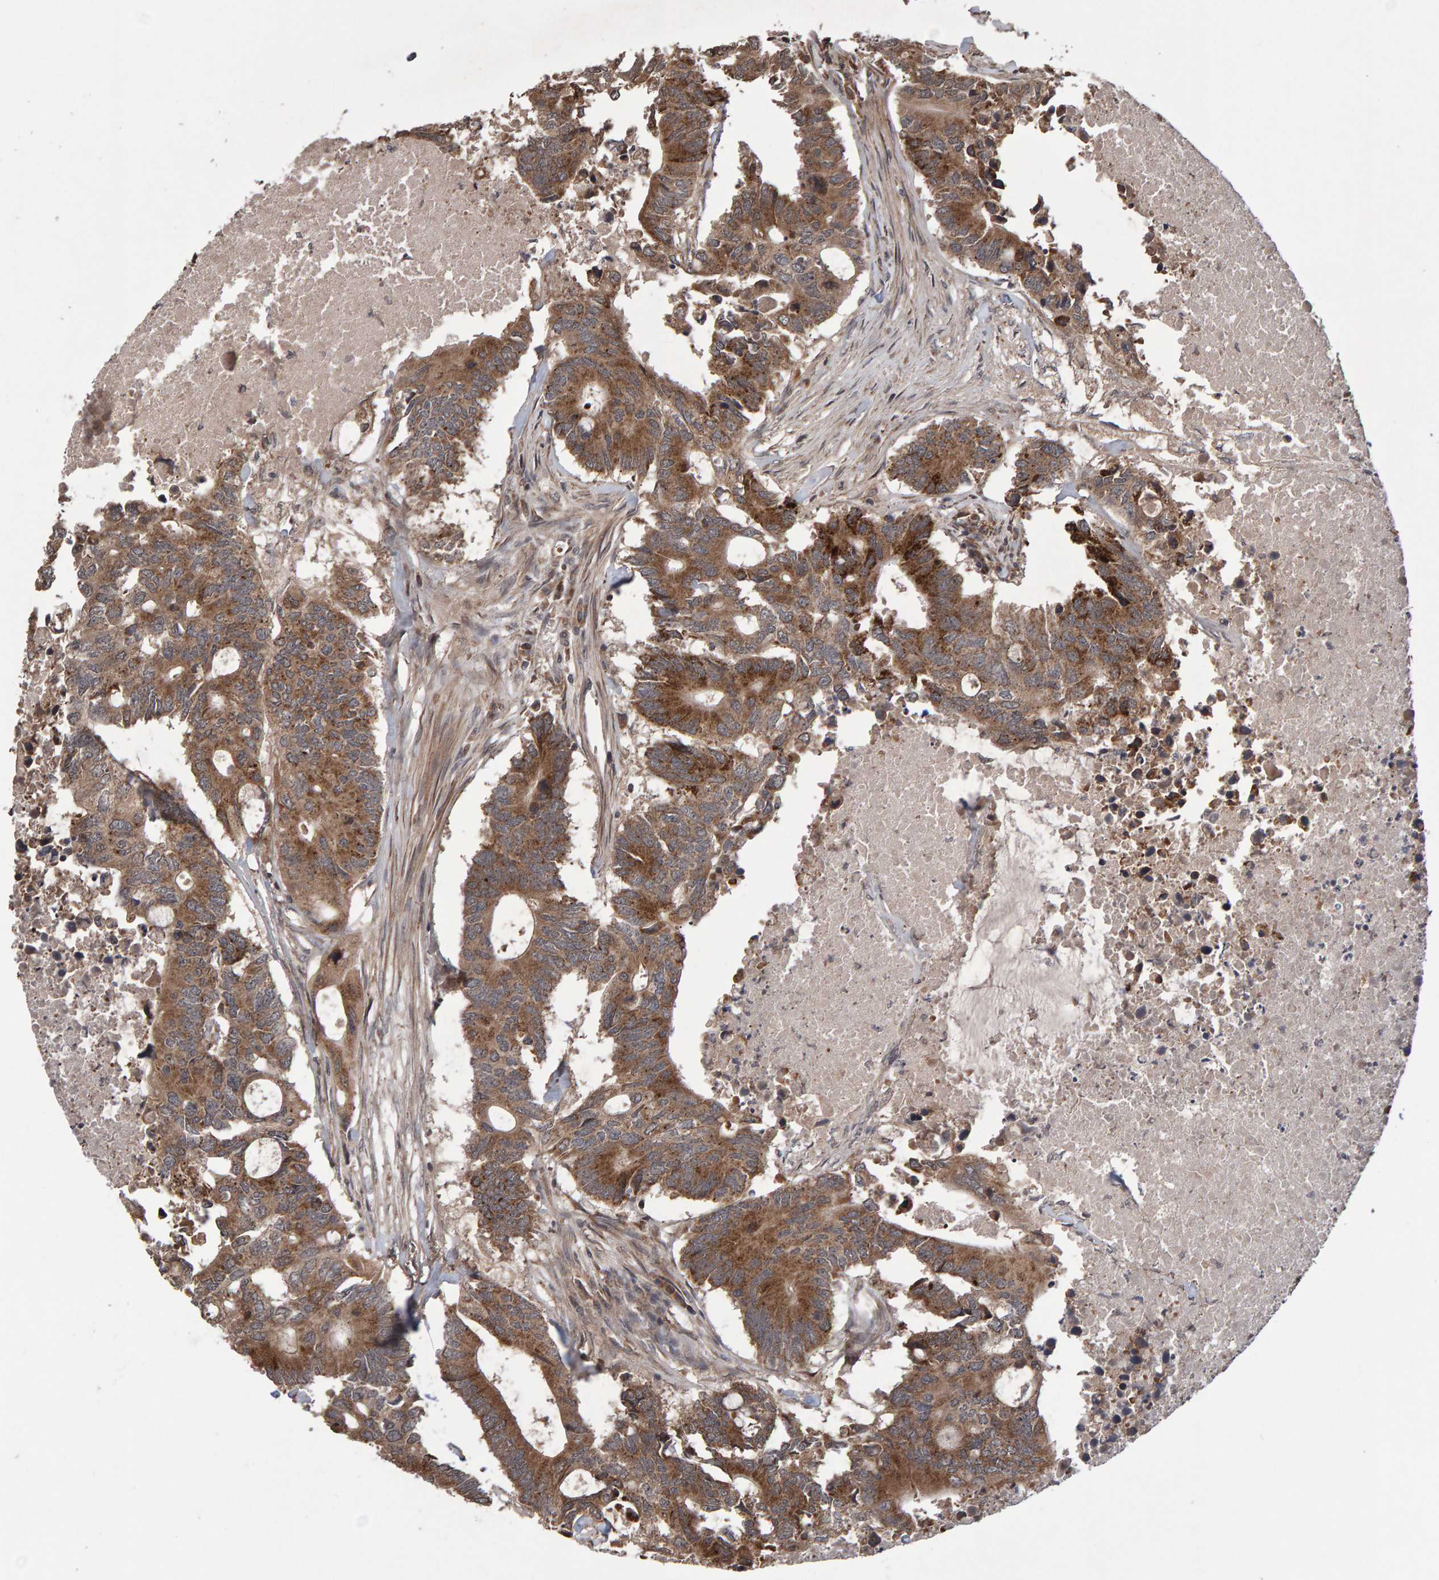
{"staining": {"intensity": "moderate", "quantity": ">75%", "location": "cytoplasmic/membranous"}, "tissue": "colorectal cancer", "cell_type": "Tumor cells", "image_type": "cancer", "snomed": [{"axis": "morphology", "description": "Adenocarcinoma, NOS"}, {"axis": "topography", "description": "Colon"}], "caption": "This histopathology image exhibits immunohistochemistry staining of human colorectal cancer (adenocarcinoma), with medium moderate cytoplasmic/membranous staining in approximately >75% of tumor cells.", "gene": "PECR", "patient": {"sex": "male", "age": 71}}